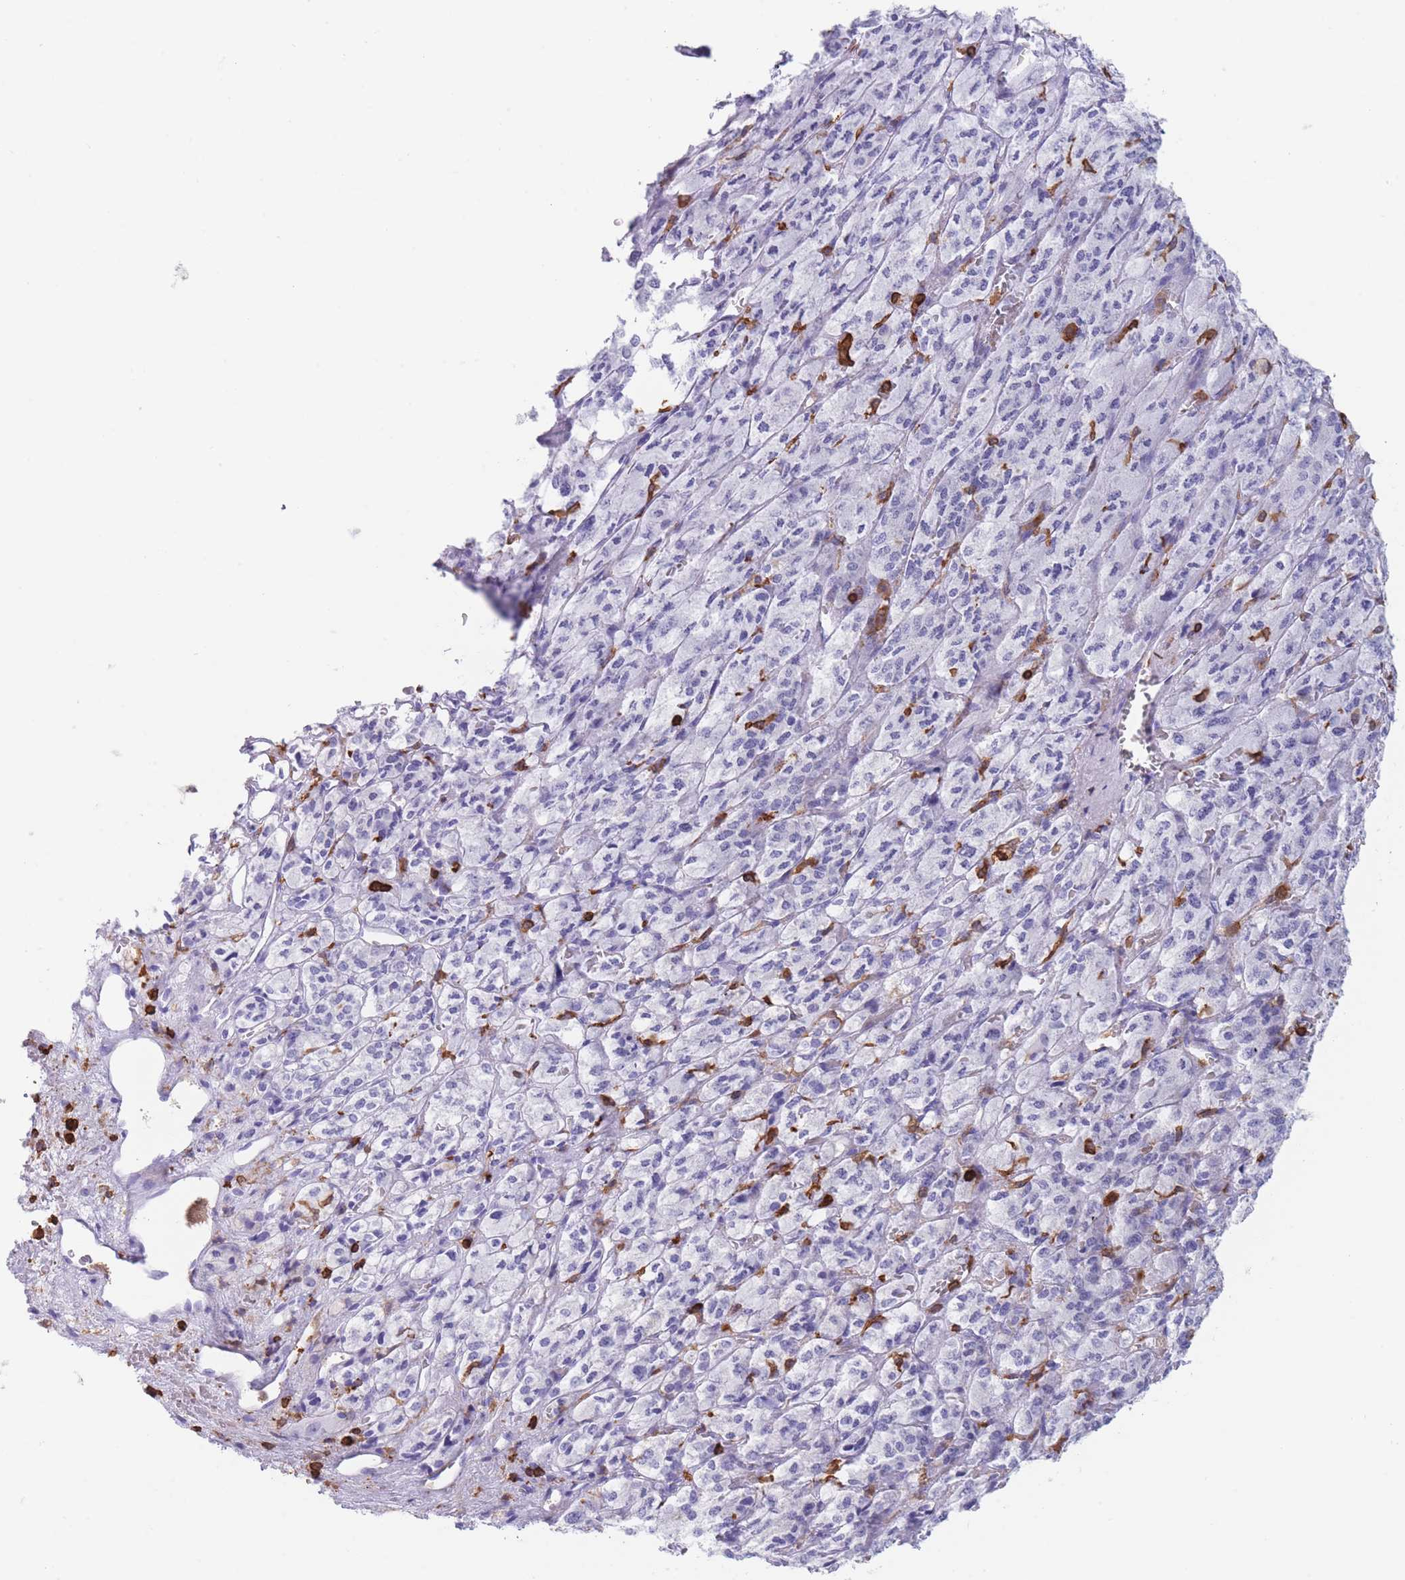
{"staining": {"intensity": "moderate", "quantity": "<25%", "location": "cytoplasmic/membranous"}, "tissue": "adrenal gland", "cell_type": "Glandular cells", "image_type": "normal", "snomed": [{"axis": "morphology", "description": "Normal tissue, NOS"}, {"axis": "topography", "description": "Adrenal gland"}], "caption": "The histopathology image demonstrates staining of normal adrenal gland, revealing moderate cytoplasmic/membranous protein positivity (brown color) within glandular cells. (brown staining indicates protein expression, while blue staining denotes nuclei).", "gene": "CORO1A", "patient": {"sex": "female", "age": 41}}